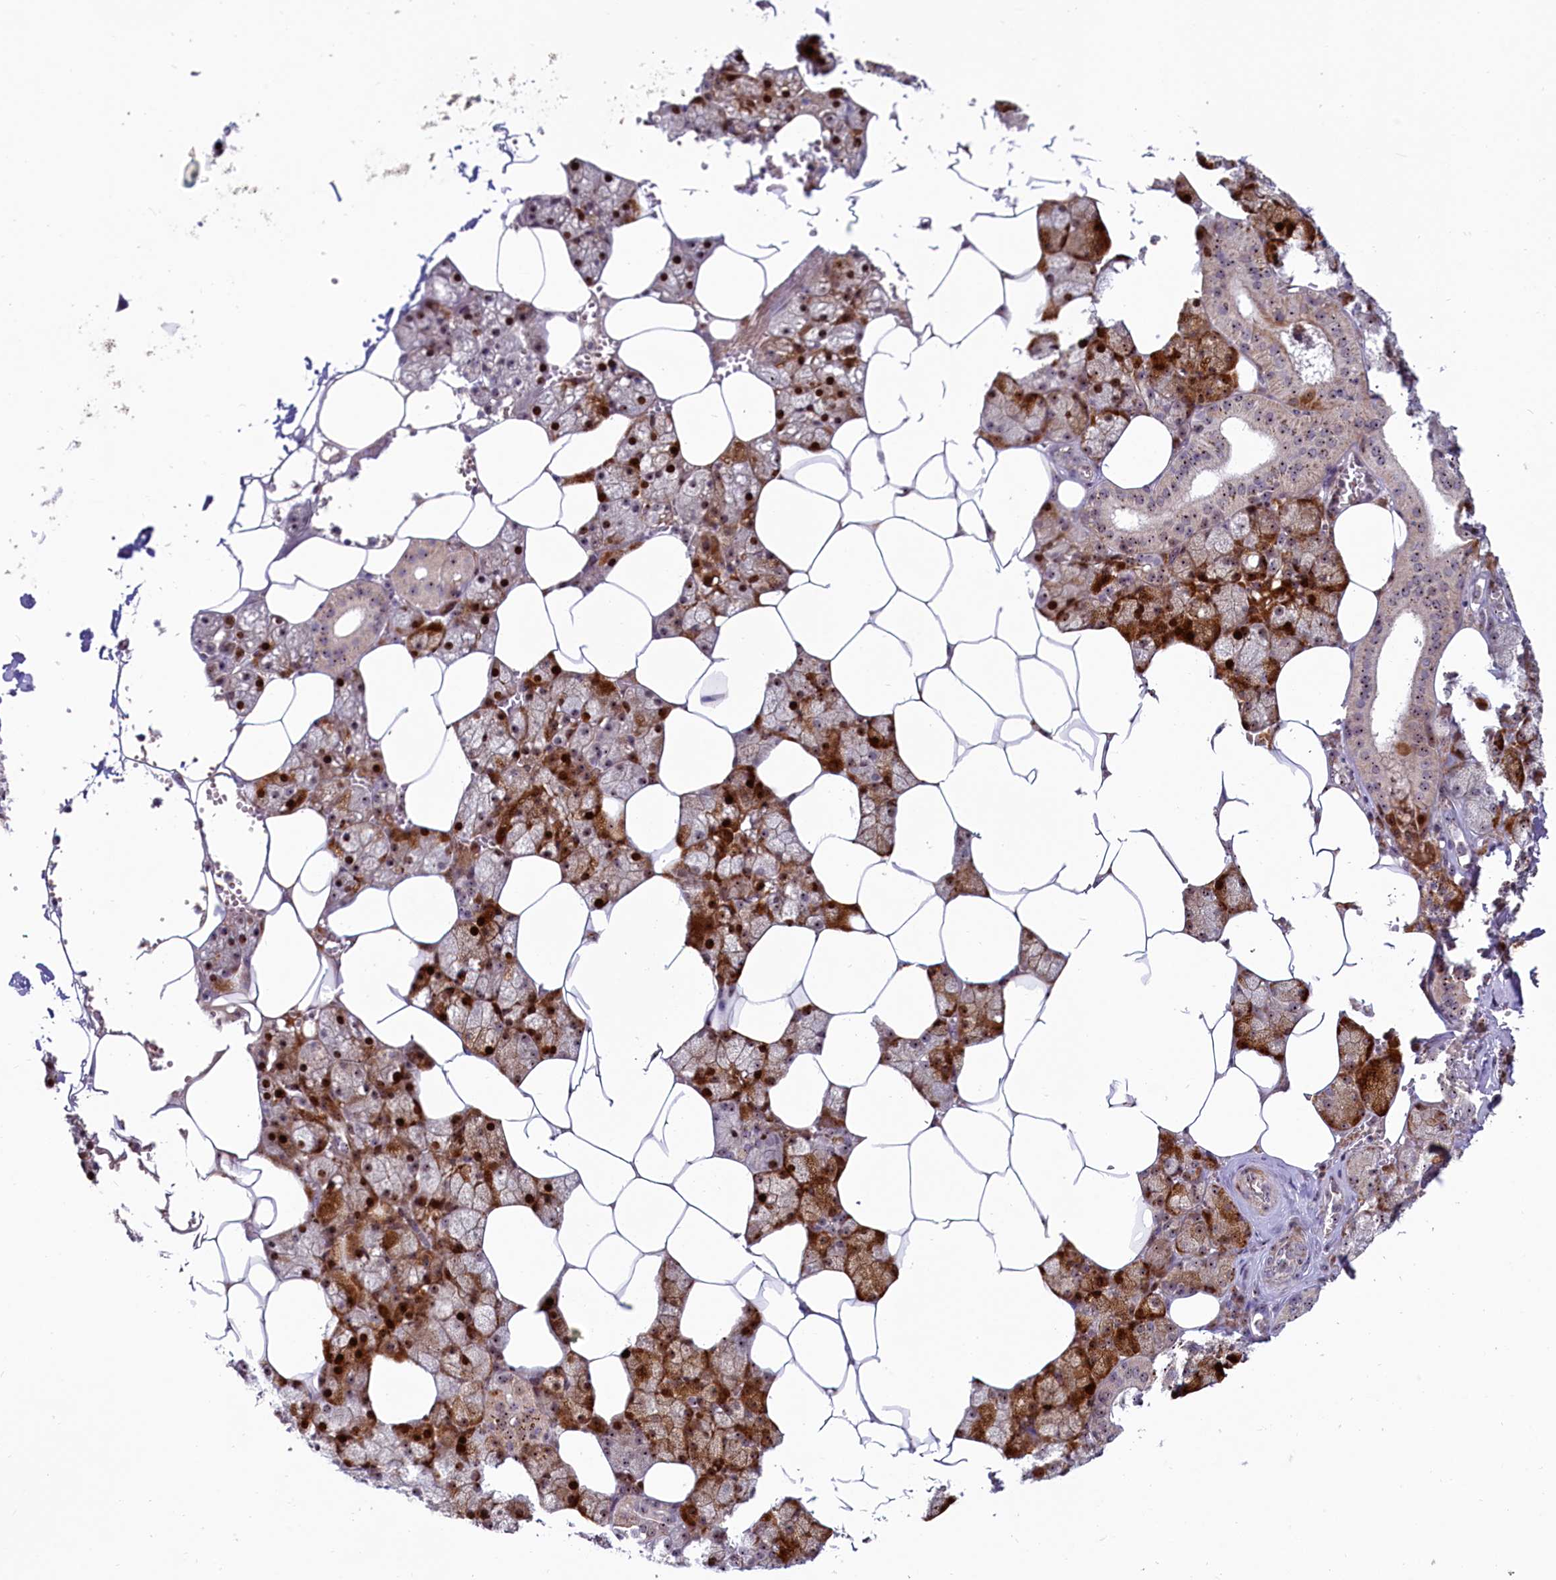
{"staining": {"intensity": "strong", "quantity": "25%-75%", "location": "cytoplasmic/membranous,nuclear"}, "tissue": "salivary gland", "cell_type": "Glandular cells", "image_type": "normal", "snomed": [{"axis": "morphology", "description": "Normal tissue, NOS"}, {"axis": "topography", "description": "Salivary gland"}], "caption": "Glandular cells display strong cytoplasmic/membranous,nuclear staining in about 25%-75% of cells in unremarkable salivary gland. Using DAB (3,3'-diaminobenzidine) (brown) and hematoxylin (blue) stains, captured at high magnification using brightfield microscopy.", "gene": "TCOF1", "patient": {"sex": "male", "age": 62}}